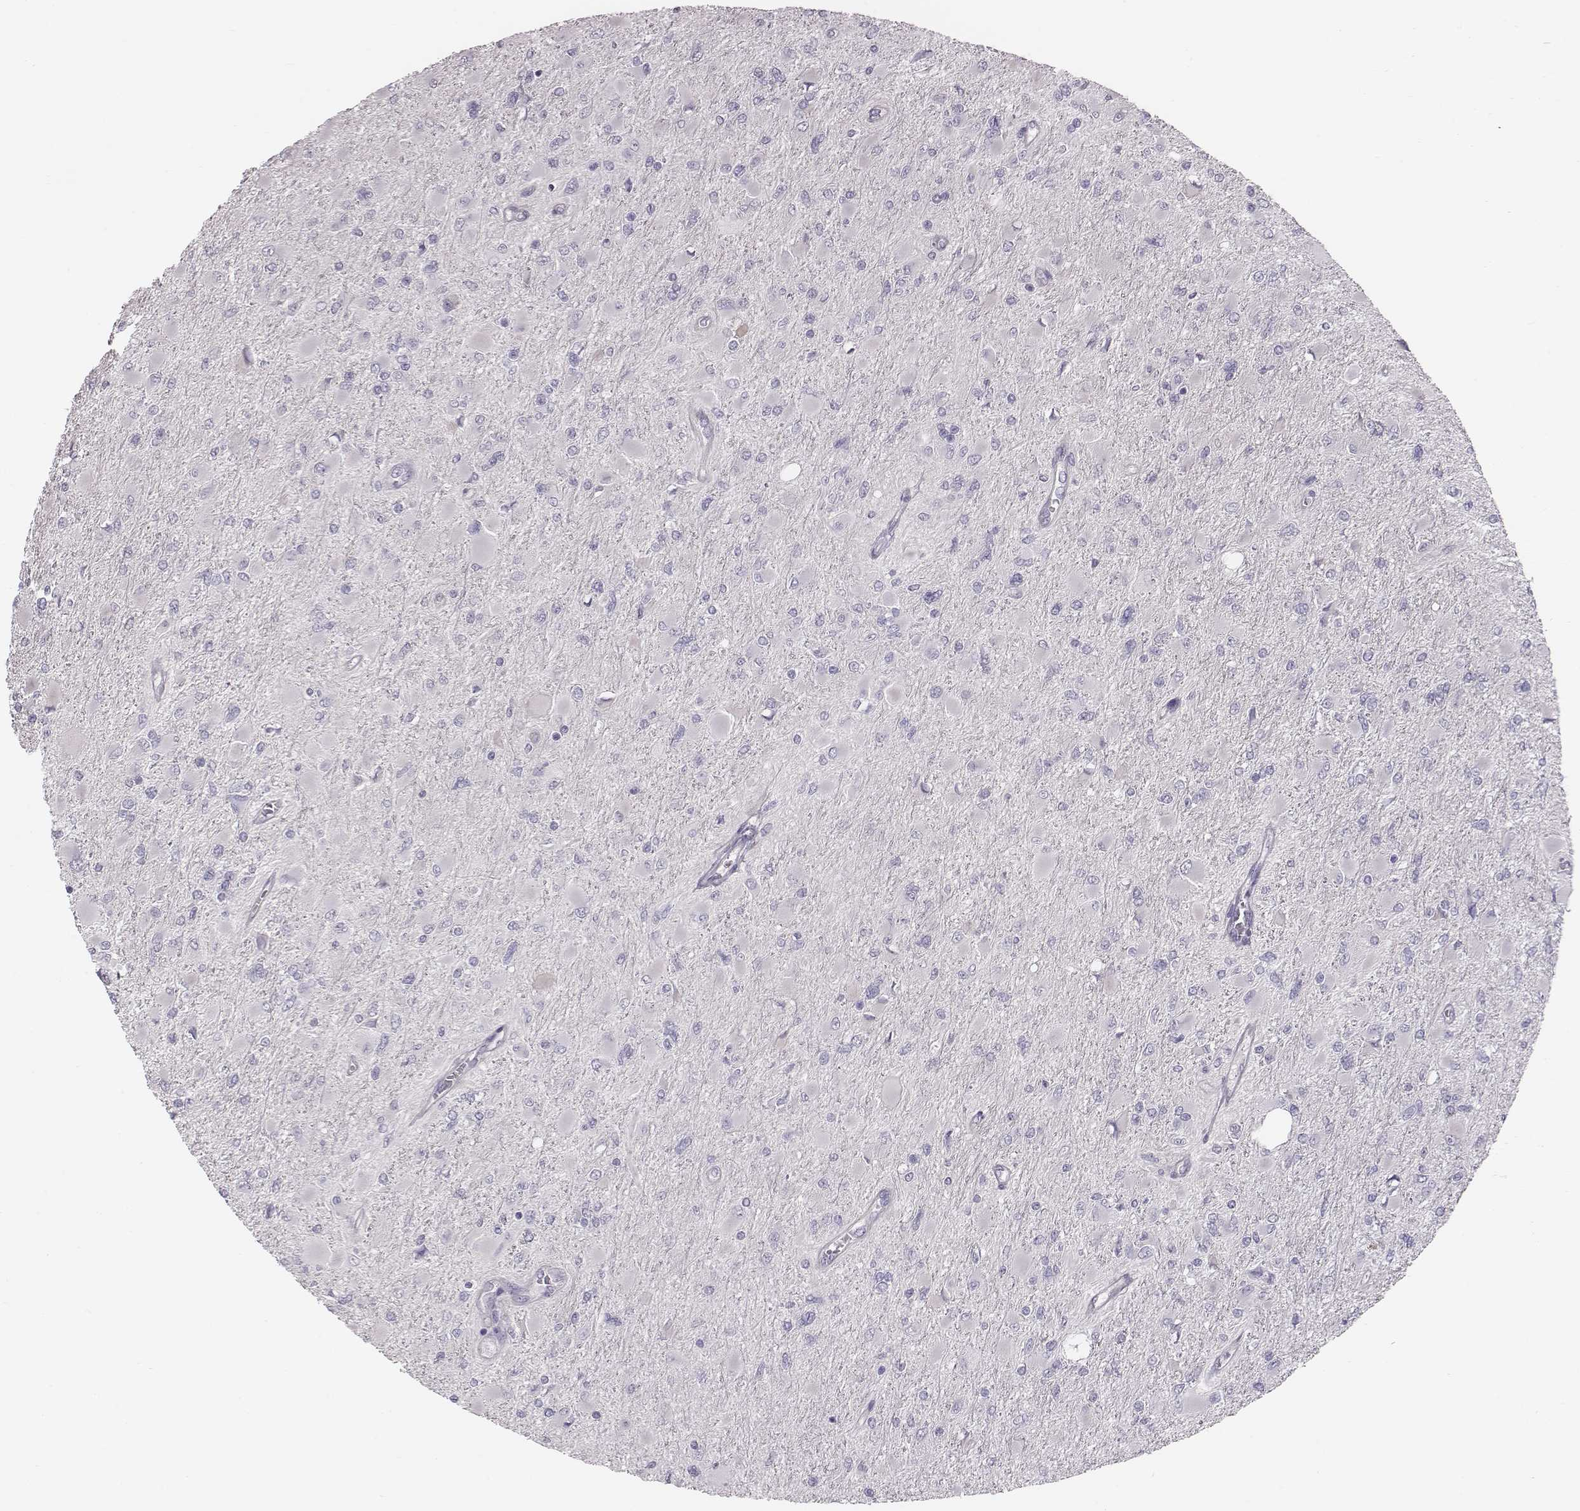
{"staining": {"intensity": "negative", "quantity": "none", "location": "none"}, "tissue": "glioma", "cell_type": "Tumor cells", "image_type": "cancer", "snomed": [{"axis": "morphology", "description": "Glioma, malignant, High grade"}, {"axis": "topography", "description": "Cerebral cortex"}], "caption": "IHC micrograph of human high-grade glioma (malignant) stained for a protein (brown), which exhibits no staining in tumor cells.", "gene": "CACNG4", "patient": {"sex": "female", "age": 36}}